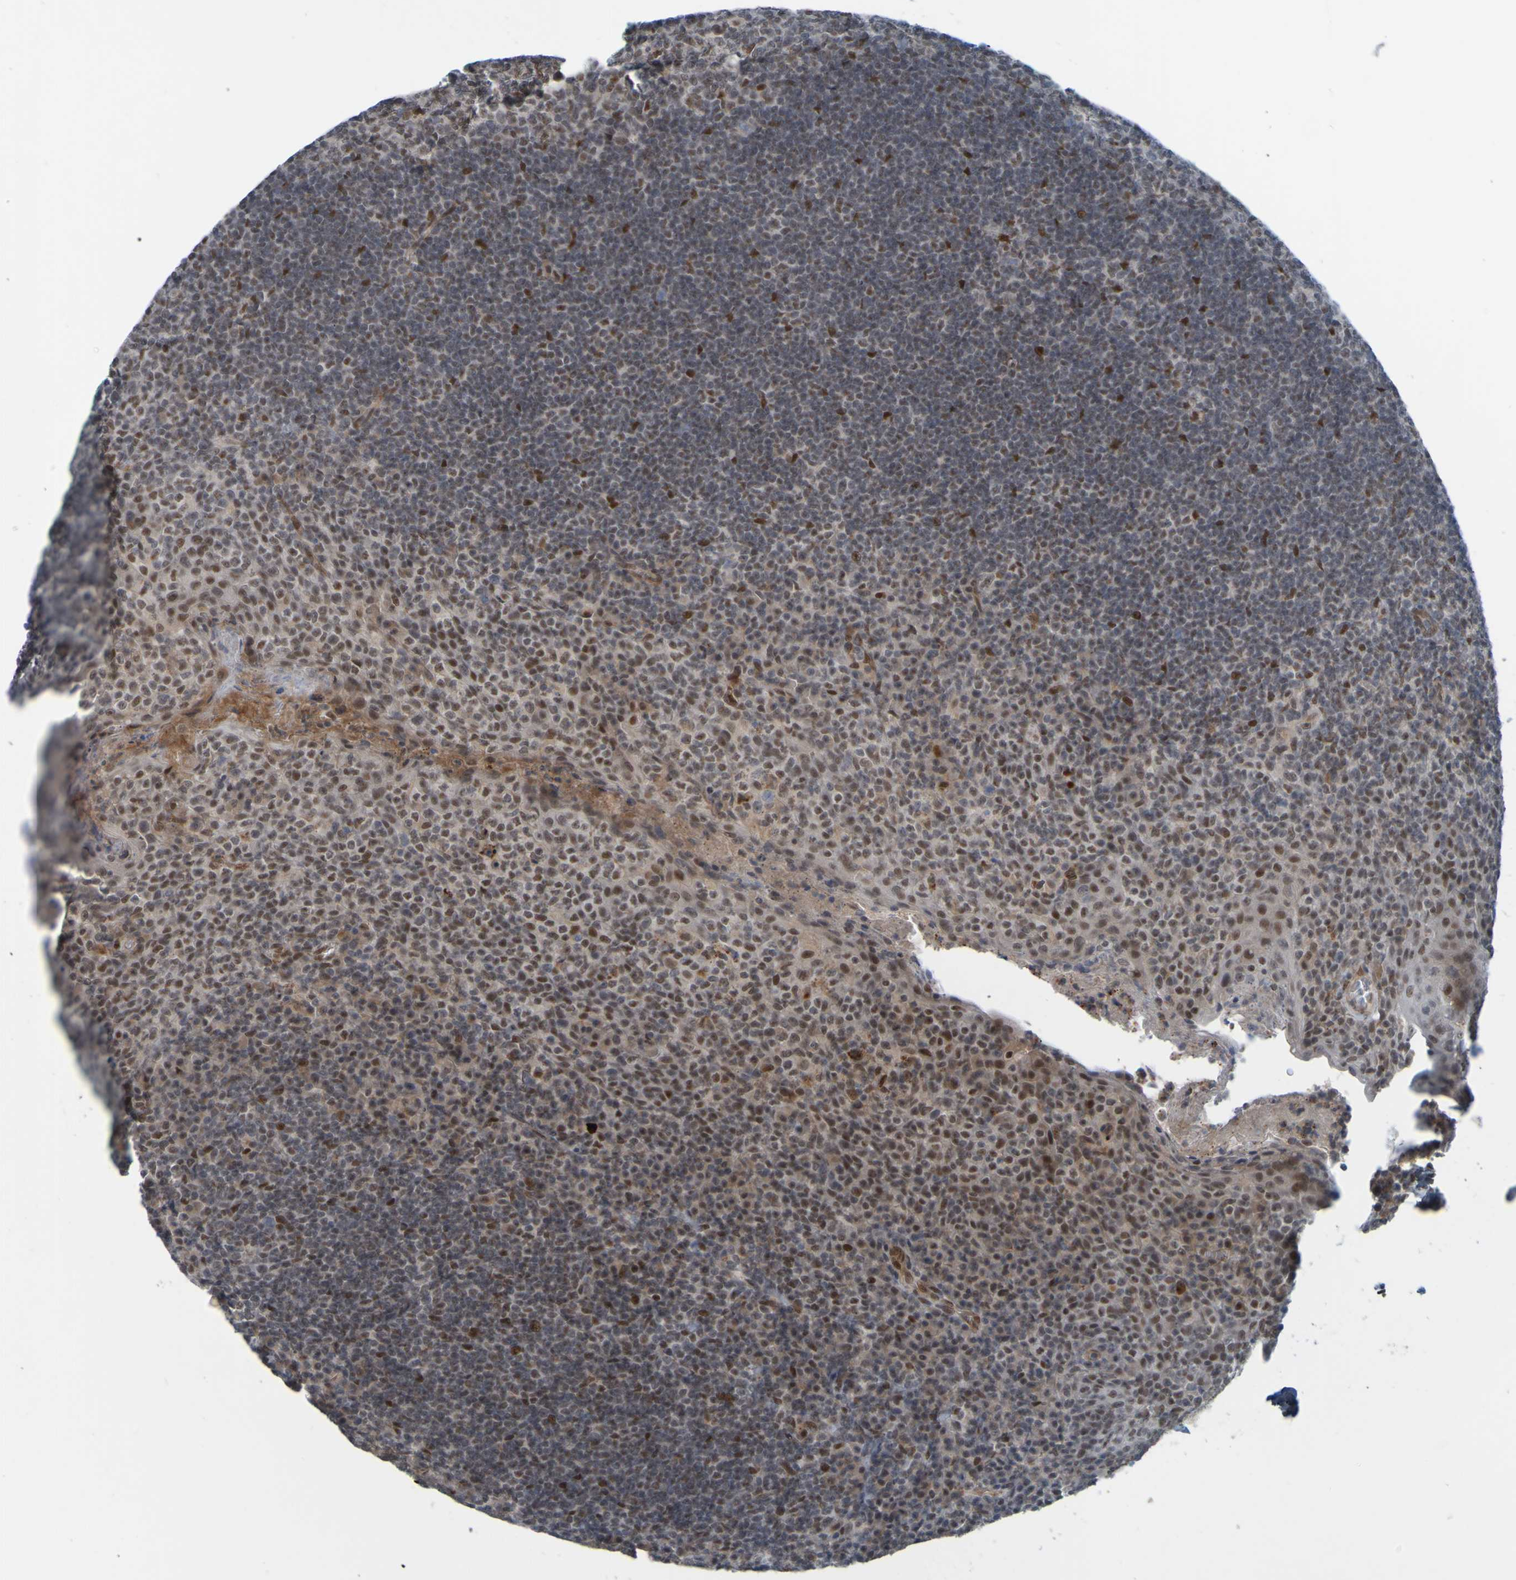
{"staining": {"intensity": "moderate", "quantity": "<25%", "location": "nuclear"}, "tissue": "tonsil", "cell_type": "Germinal center cells", "image_type": "normal", "snomed": [{"axis": "morphology", "description": "Normal tissue, NOS"}, {"axis": "topography", "description": "Tonsil"}], "caption": "Immunohistochemistry (IHC) of unremarkable human tonsil displays low levels of moderate nuclear expression in approximately <25% of germinal center cells.", "gene": "MCPH1", "patient": {"sex": "male", "age": 17}}